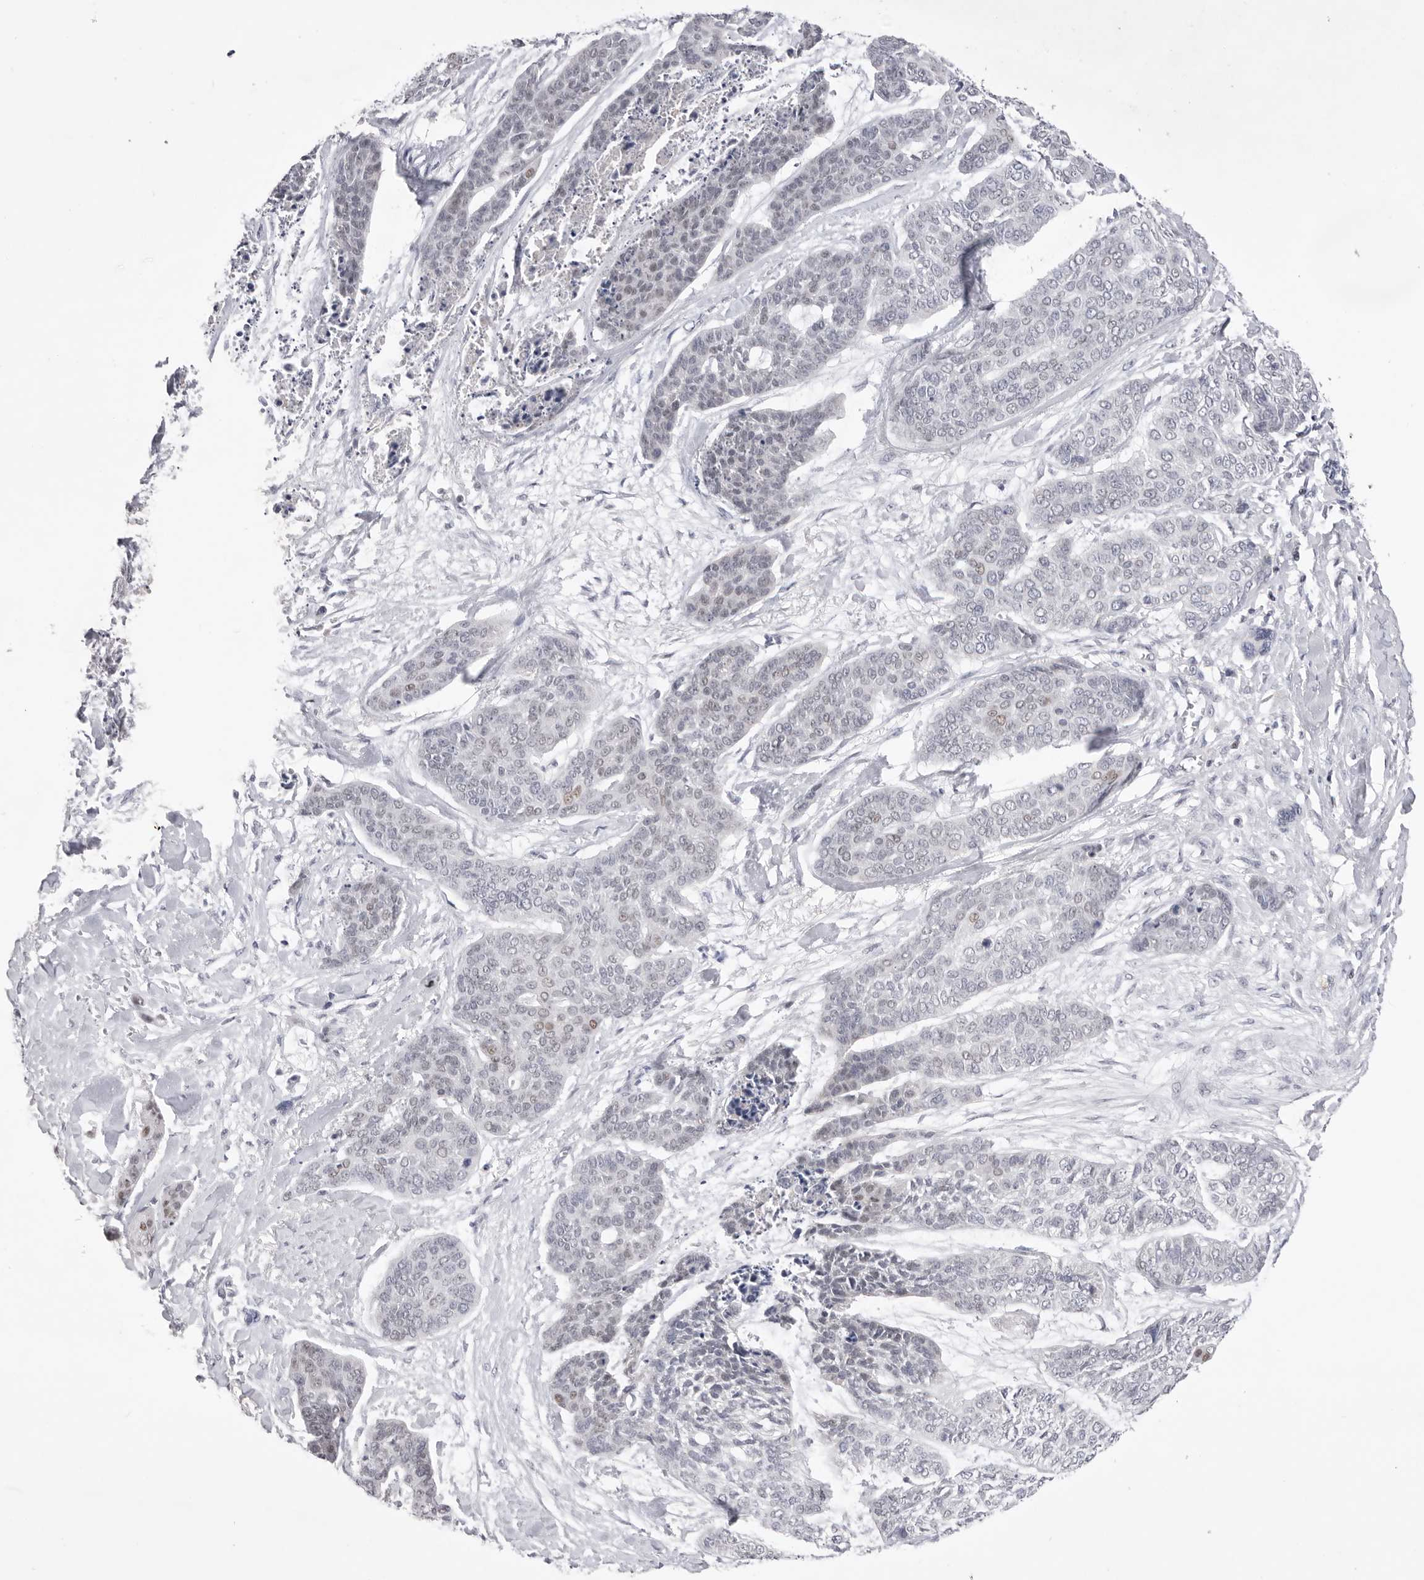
{"staining": {"intensity": "weak", "quantity": "<25%", "location": "nuclear"}, "tissue": "skin cancer", "cell_type": "Tumor cells", "image_type": "cancer", "snomed": [{"axis": "morphology", "description": "Basal cell carcinoma"}, {"axis": "topography", "description": "Skin"}], "caption": "Immunohistochemistry histopathology image of skin cancer stained for a protein (brown), which reveals no positivity in tumor cells. (Immunohistochemistry (ihc), brightfield microscopy, high magnification).", "gene": "ZBTB7B", "patient": {"sex": "female", "age": 64}}